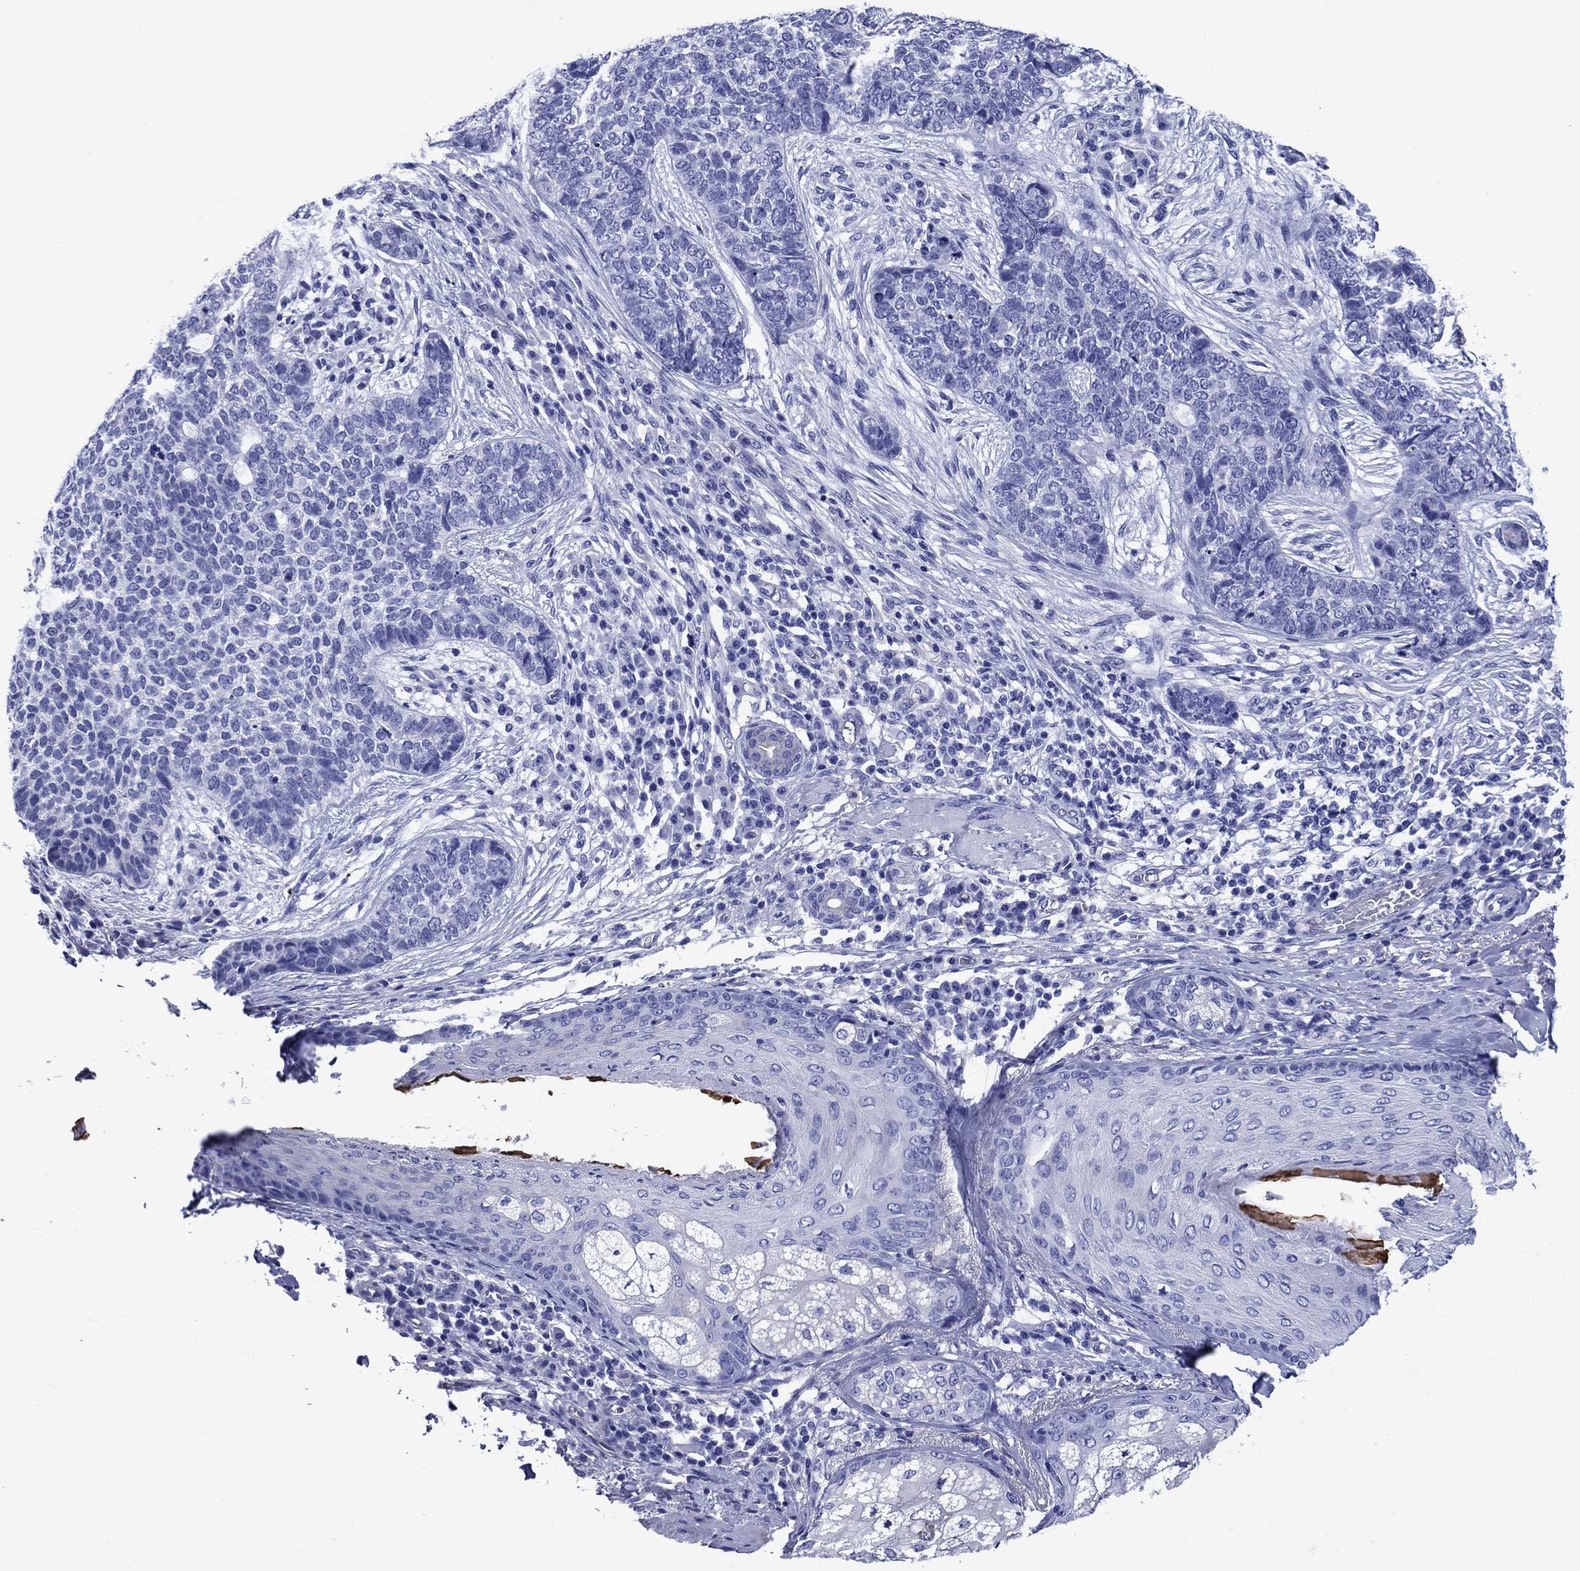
{"staining": {"intensity": "negative", "quantity": "none", "location": "none"}, "tissue": "skin cancer", "cell_type": "Tumor cells", "image_type": "cancer", "snomed": [{"axis": "morphology", "description": "Basal cell carcinoma"}, {"axis": "topography", "description": "Skin"}], "caption": "Immunohistochemical staining of human skin cancer shows no significant positivity in tumor cells. The staining is performed using DAB (3,3'-diaminobenzidine) brown chromogen with nuclei counter-stained in using hematoxylin.", "gene": "SLC1A2", "patient": {"sex": "female", "age": 69}}